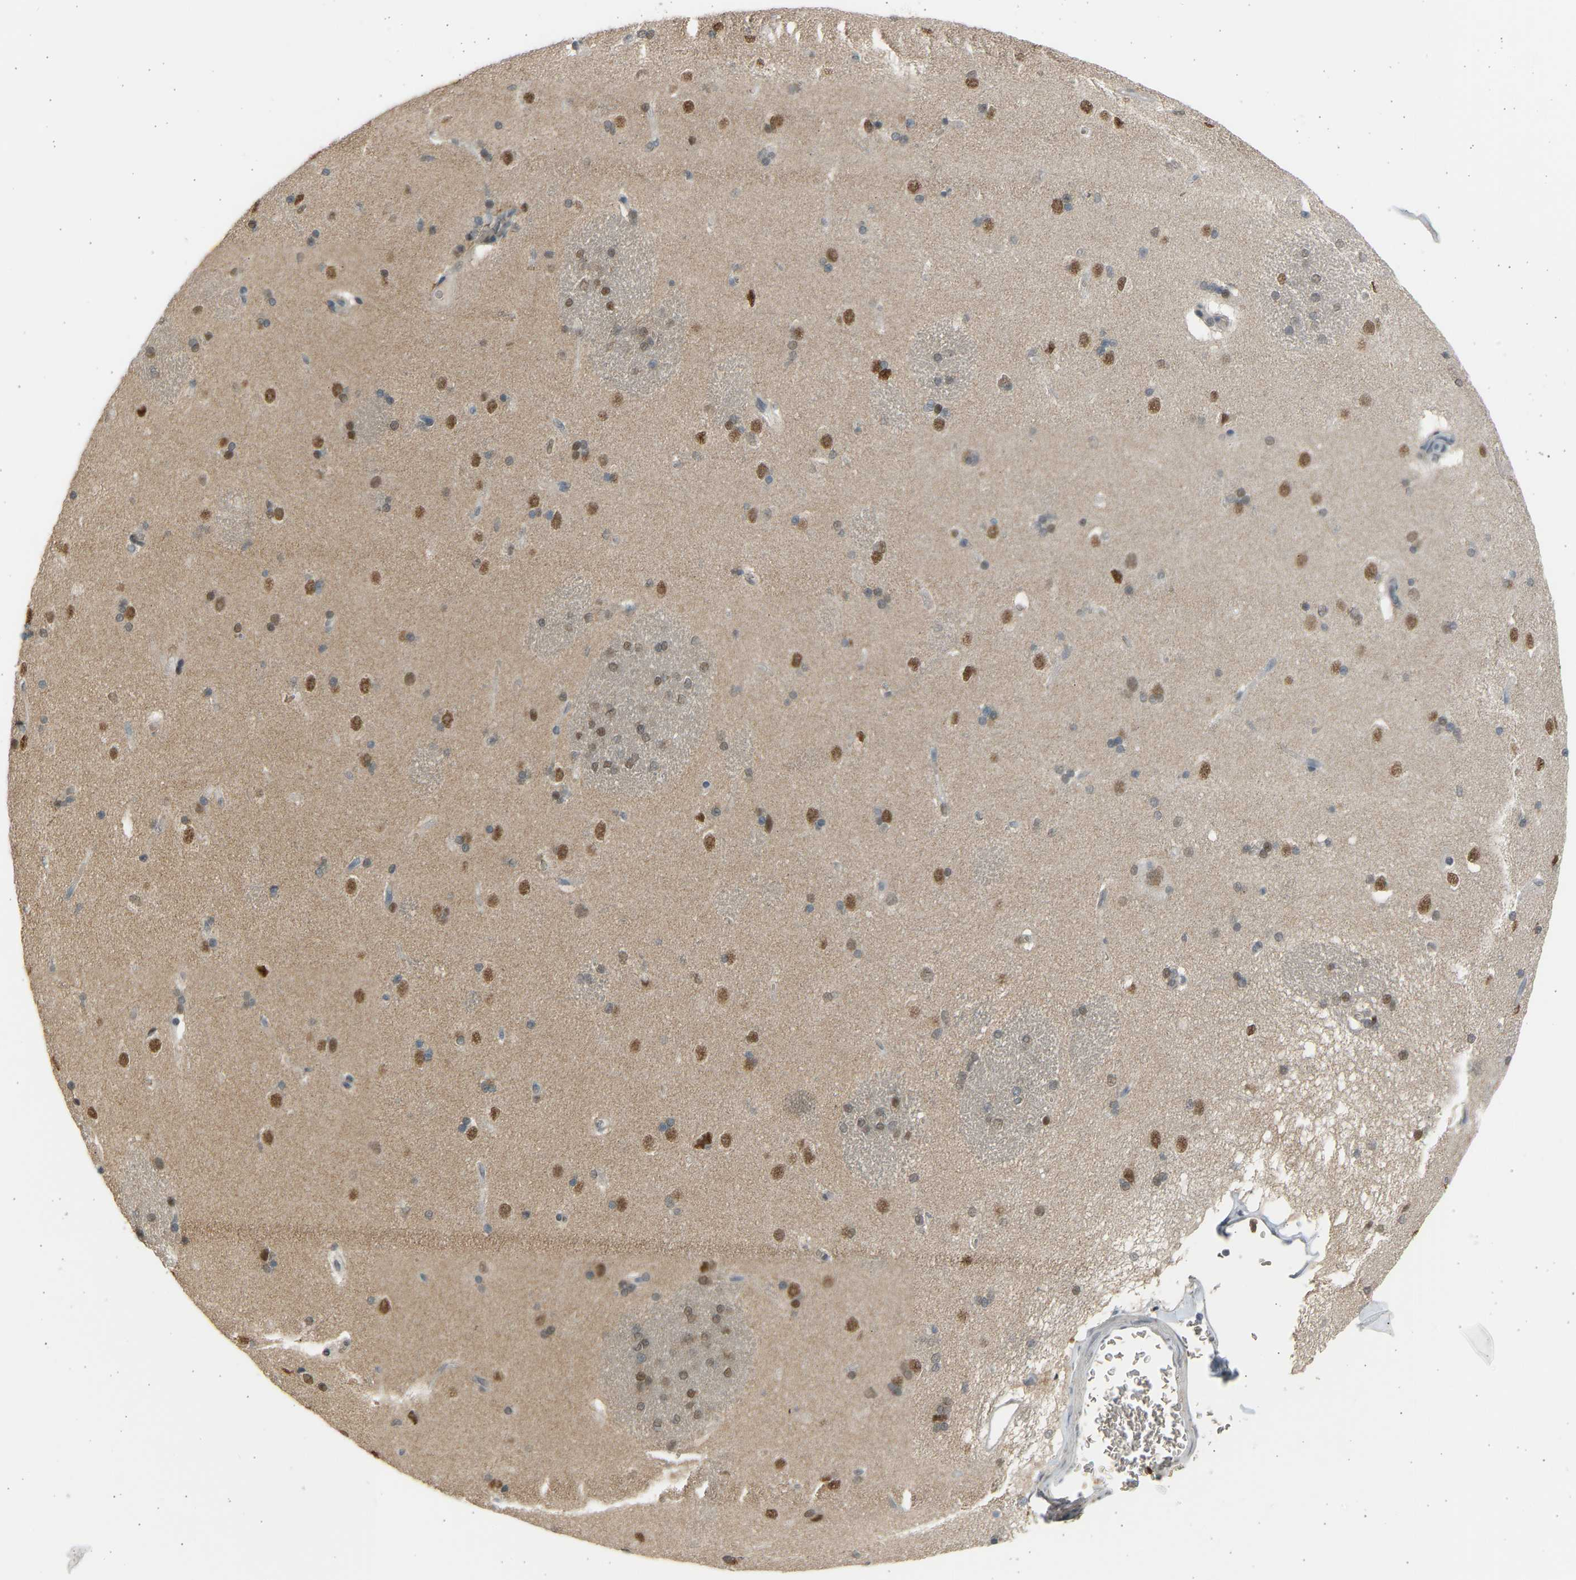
{"staining": {"intensity": "moderate", "quantity": "<25%", "location": "nuclear"}, "tissue": "caudate", "cell_type": "Glial cells", "image_type": "normal", "snomed": [{"axis": "morphology", "description": "Normal tissue, NOS"}, {"axis": "topography", "description": "Lateral ventricle wall"}], "caption": "Immunohistochemistry of benign human caudate shows low levels of moderate nuclear staining in about <25% of glial cells. Using DAB (3,3'-diaminobenzidine) (brown) and hematoxylin (blue) stains, captured at high magnification using brightfield microscopy.", "gene": "BIRC2", "patient": {"sex": "female", "age": 19}}